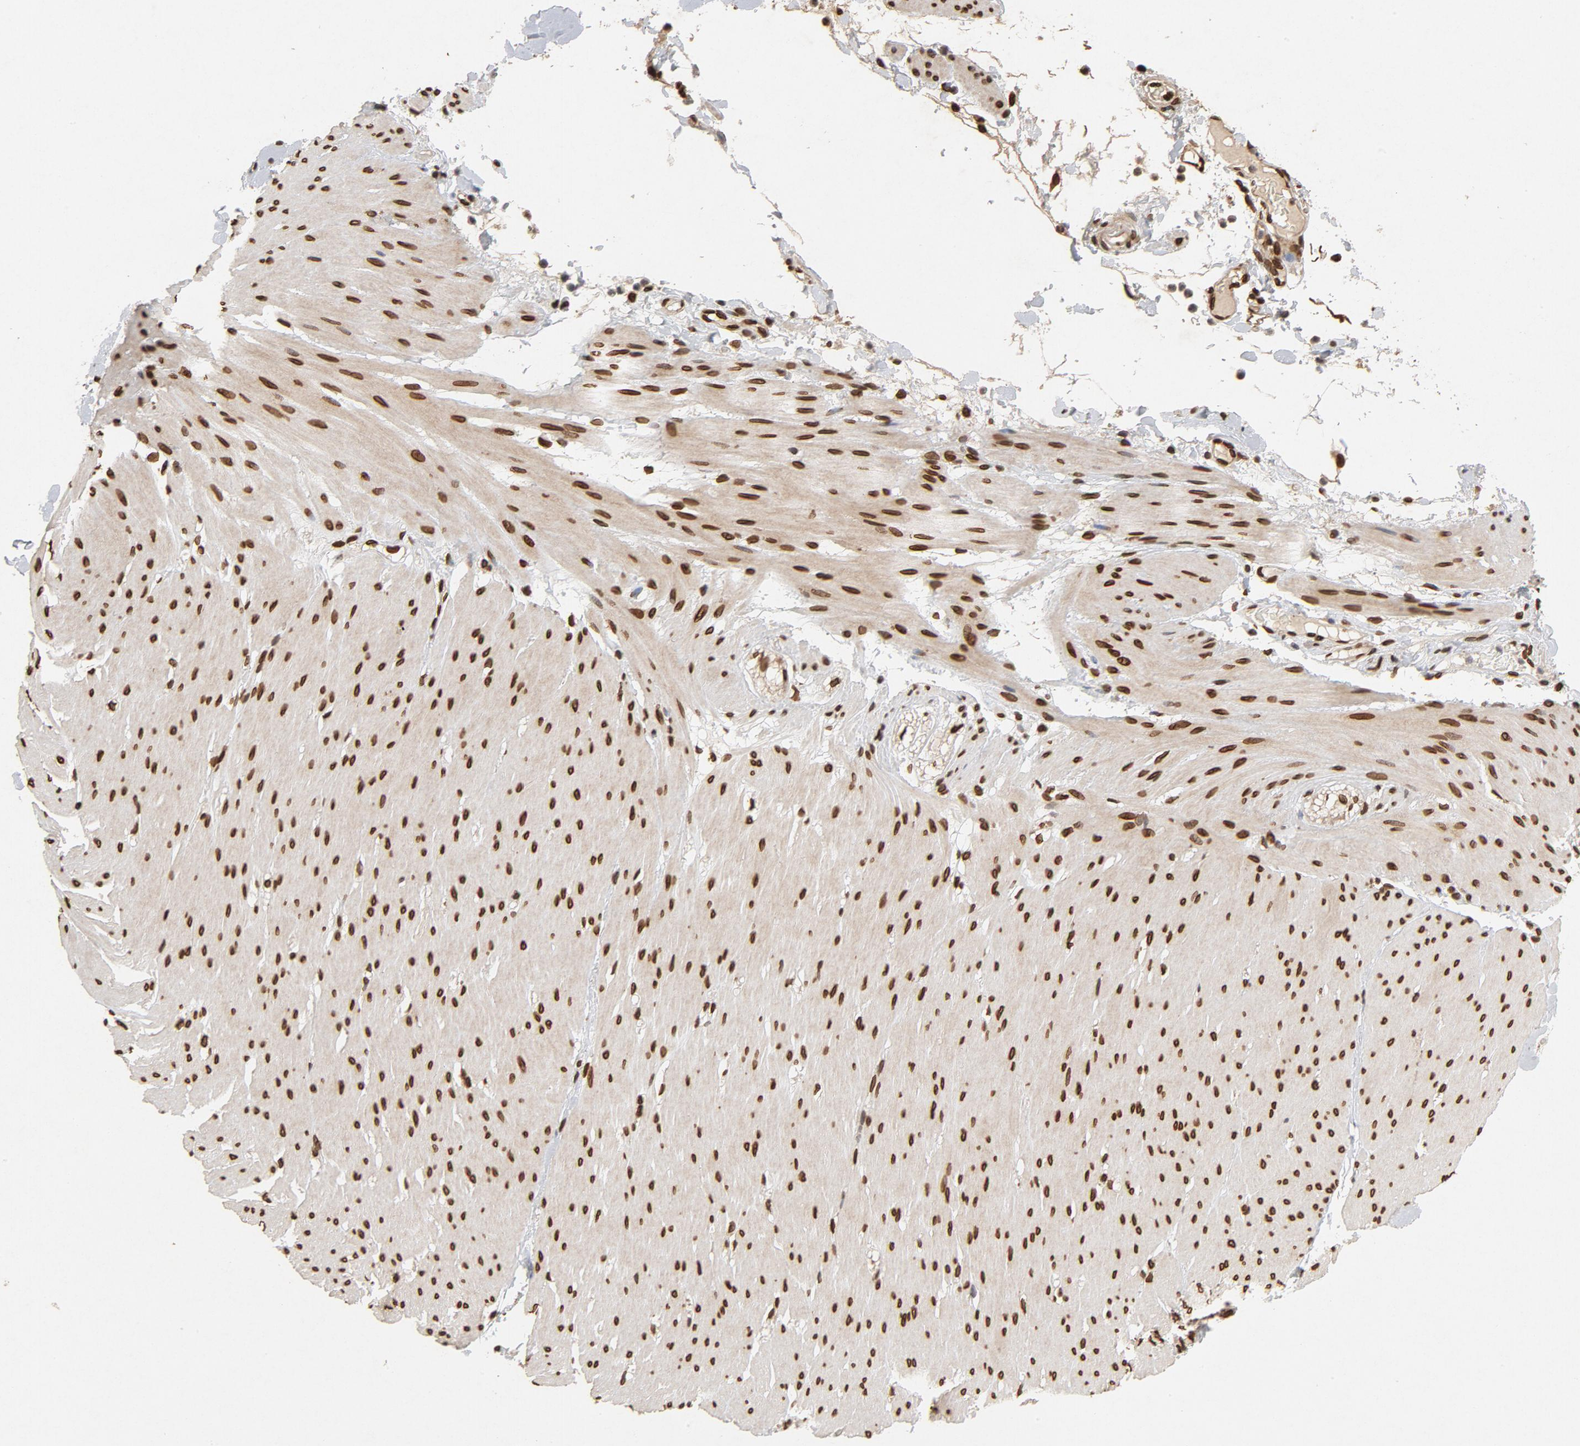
{"staining": {"intensity": "strong", "quantity": ">75%", "location": "cytoplasmic/membranous,nuclear"}, "tissue": "smooth muscle", "cell_type": "Smooth muscle cells", "image_type": "normal", "snomed": [{"axis": "morphology", "description": "Normal tissue, NOS"}, {"axis": "topography", "description": "Smooth muscle"}, {"axis": "topography", "description": "Colon"}], "caption": "High-power microscopy captured an immunohistochemistry photomicrograph of benign smooth muscle, revealing strong cytoplasmic/membranous,nuclear positivity in approximately >75% of smooth muscle cells.", "gene": "LMNA", "patient": {"sex": "male", "age": 67}}